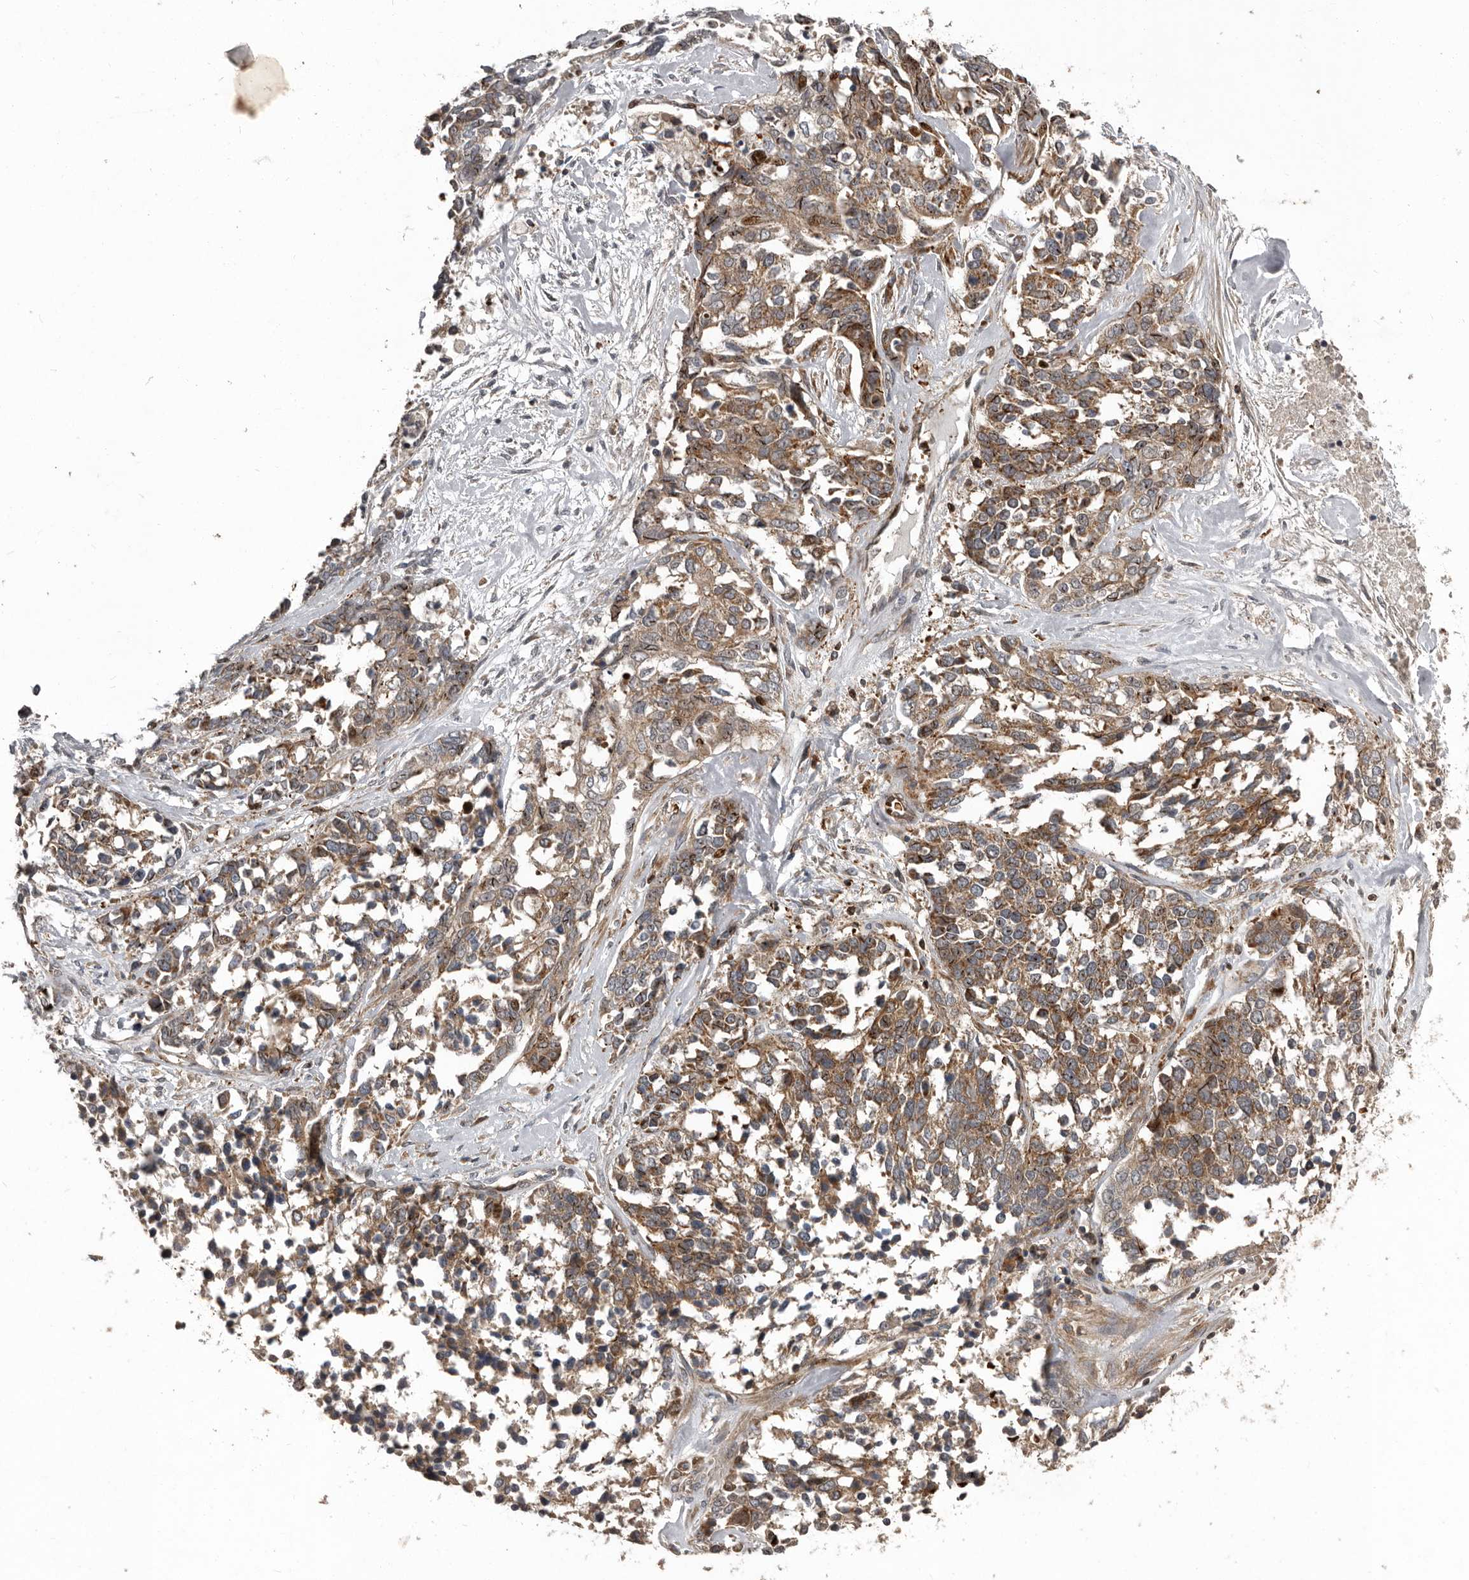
{"staining": {"intensity": "moderate", "quantity": ">75%", "location": "cytoplasmic/membranous"}, "tissue": "ovarian cancer", "cell_type": "Tumor cells", "image_type": "cancer", "snomed": [{"axis": "morphology", "description": "Cystadenocarcinoma, serous, NOS"}, {"axis": "topography", "description": "Ovary"}], "caption": "The photomicrograph reveals staining of serous cystadenocarcinoma (ovarian), revealing moderate cytoplasmic/membranous protein expression (brown color) within tumor cells.", "gene": "FBXO31", "patient": {"sex": "female", "age": 44}}